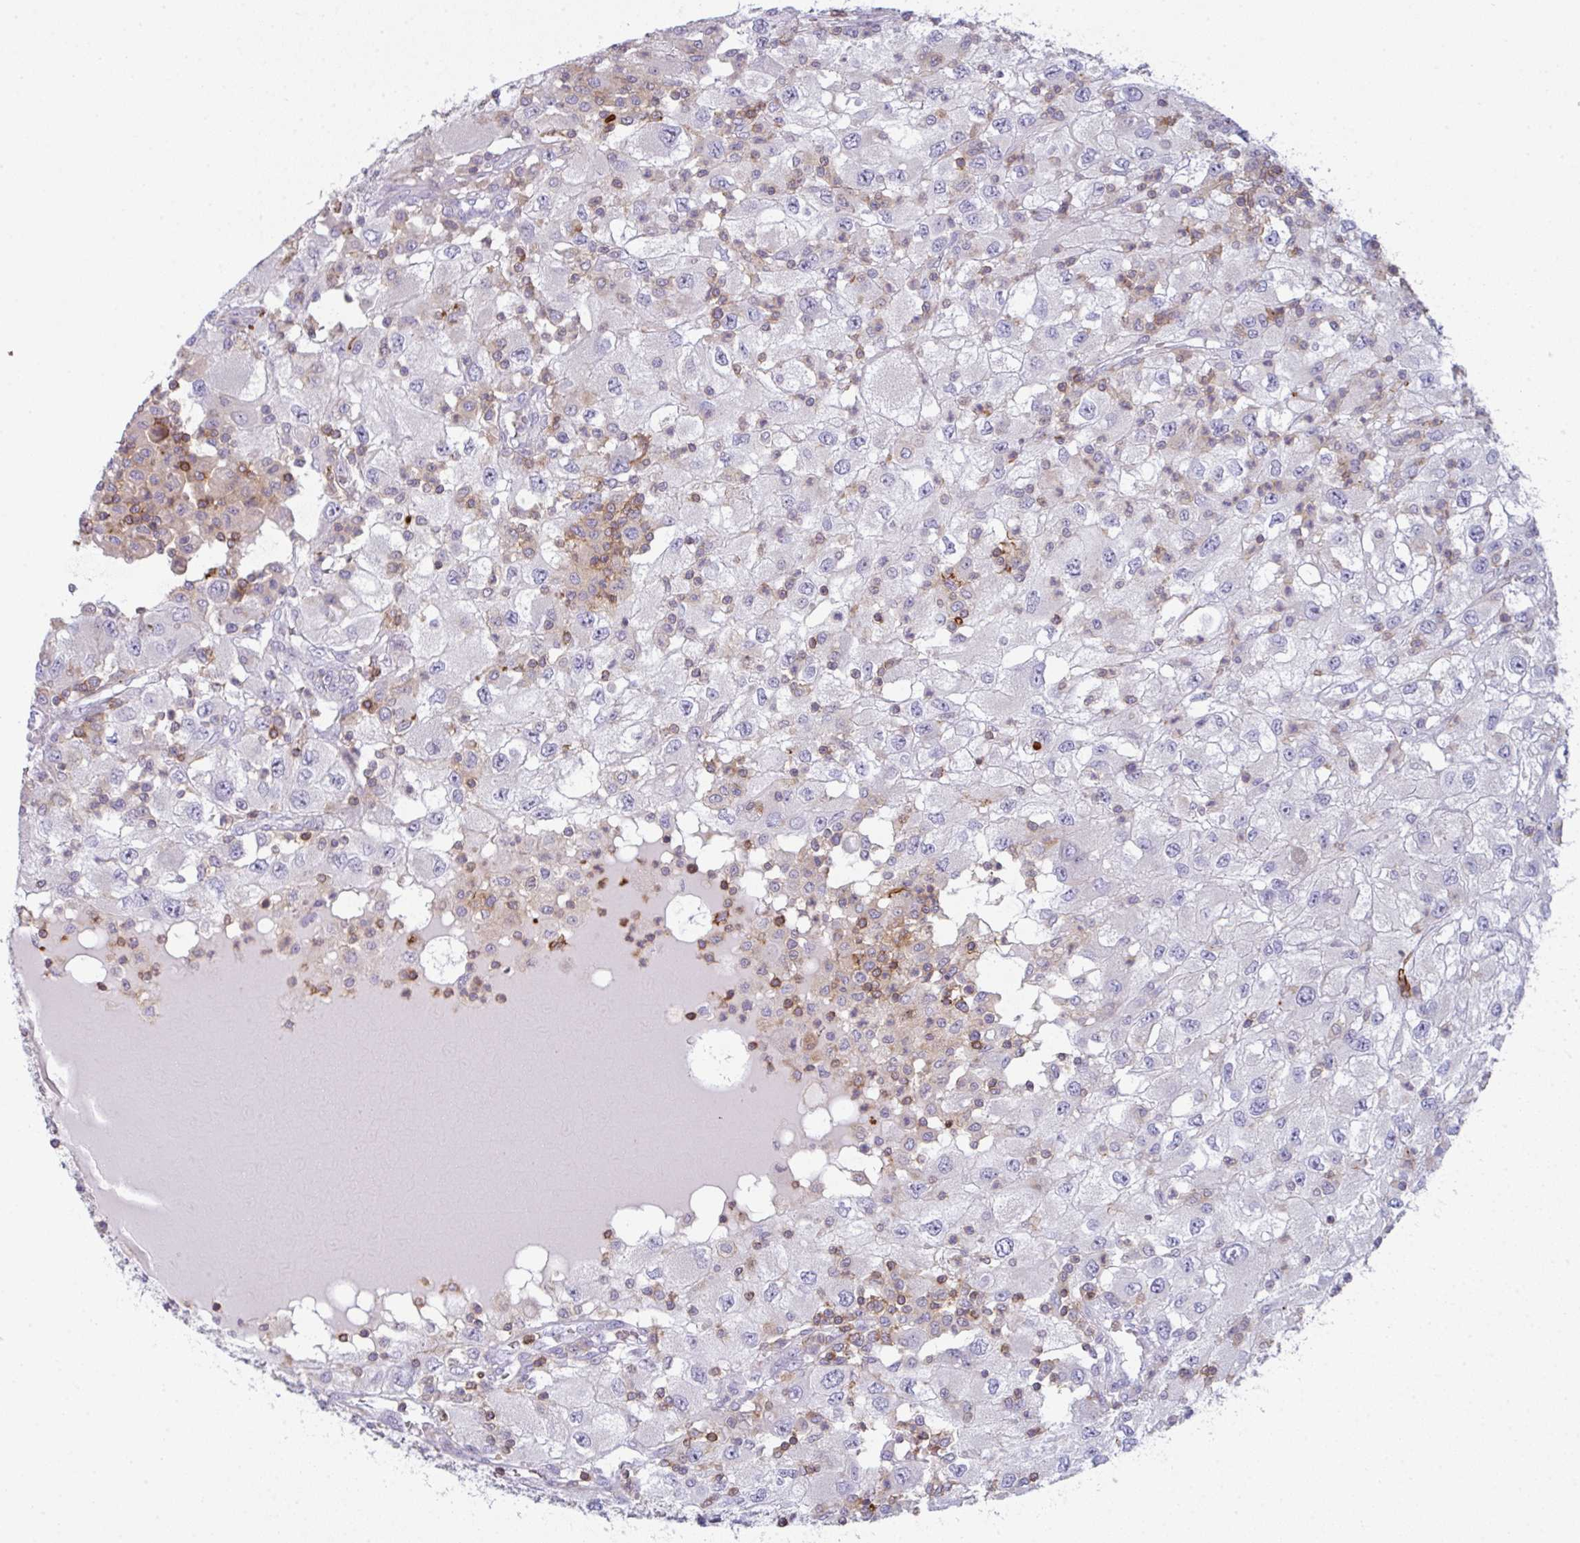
{"staining": {"intensity": "negative", "quantity": "none", "location": "none"}, "tissue": "renal cancer", "cell_type": "Tumor cells", "image_type": "cancer", "snomed": [{"axis": "morphology", "description": "Adenocarcinoma, NOS"}, {"axis": "topography", "description": "Kidney"}], "caption": "Immunohistochemical staining of renal cancer (adenocarcinoma) displays no significant positivity in tumor cells.", "gene": "CD80", "patient": {"sex": "female", "age": 67}}